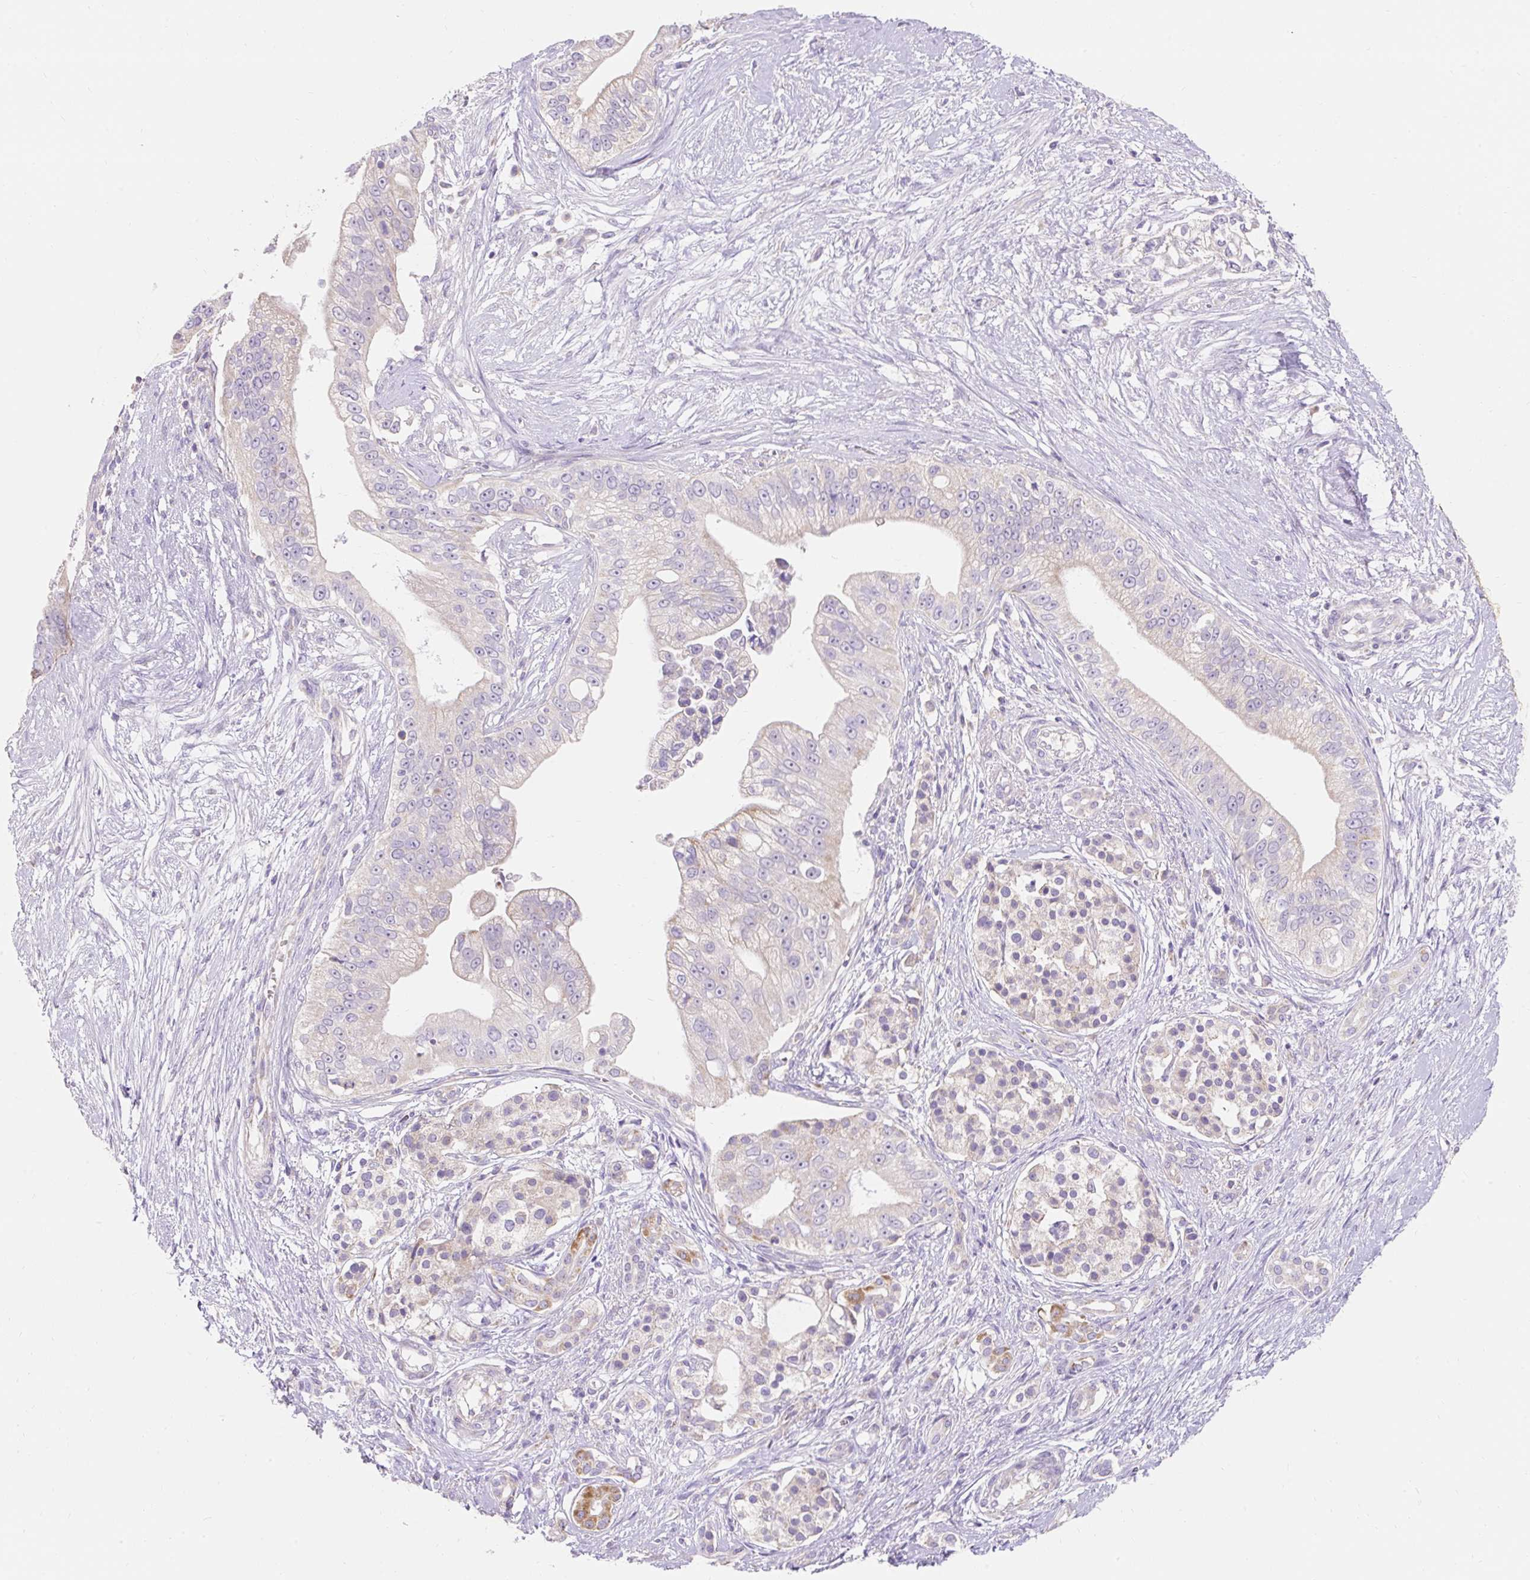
{"staining": {"intensity": "negative", "quantity": "none", "location": "none"}, "tissue": "pancreatic cancer", "cell_type": "Tumor cells", "image_type": "cancer", "snomed": [{"axis": "morphology", "description": "Adenocarcinoma, NOS"}, {"axis": "topography", "description": "Pancreas"}], "caption": "DAB immunohistochemical staining of human pancreatic cancer (adenocarcinoma) displays no significant expression in tumor cells.", "gene": "PMAIP1", "patient": {"sex": "male", "age": 70}}